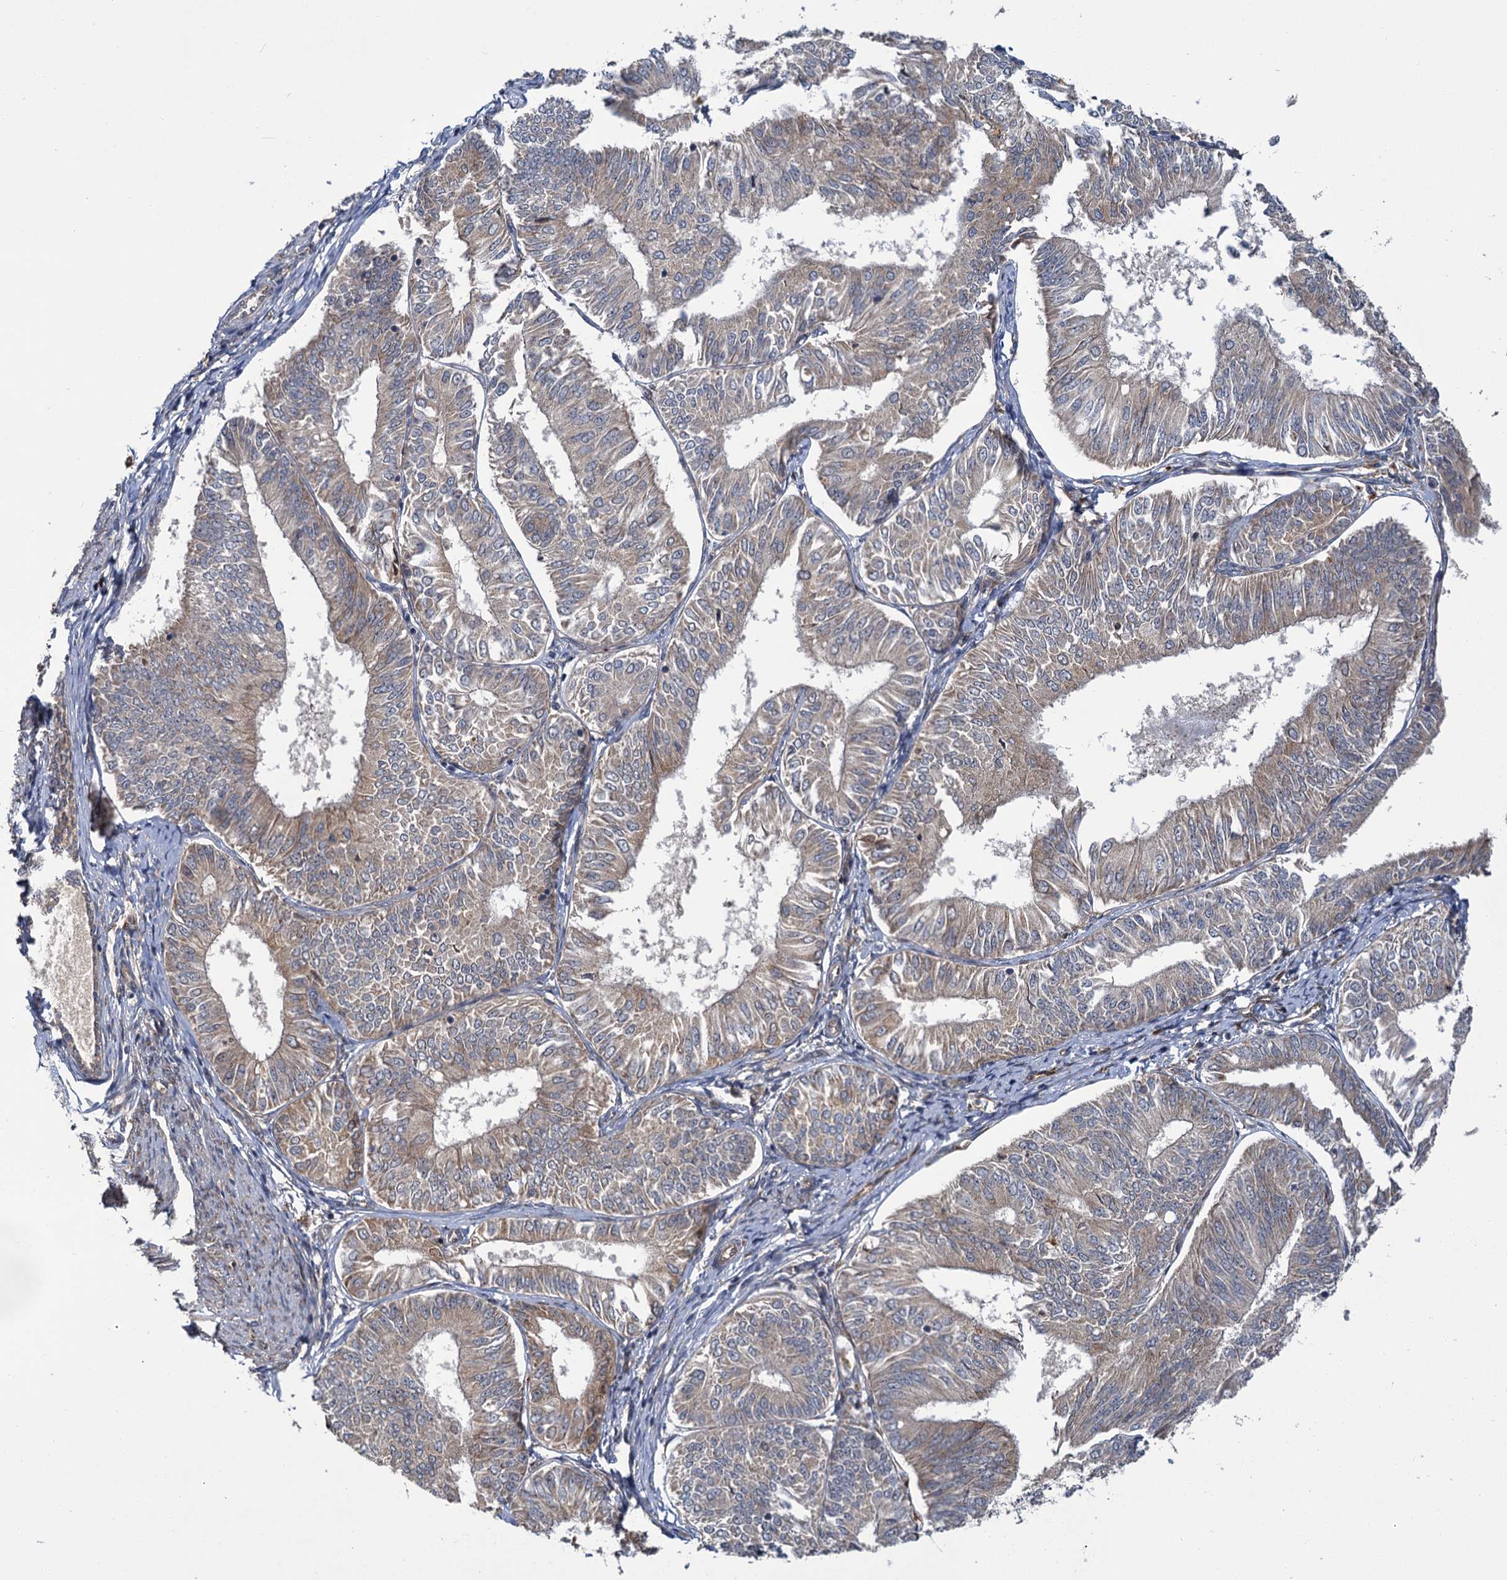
{"staining": {"intensity": "weak", "quantity": "25%-75%", "location": "cytoplasmic/membranous"}, "tissue": "endometrial cancer", "cell_type": "Tumor cells", "image_type": "cancer", "snomed": [{"axis": "morphology", "description": "Adenocarcinoma, NOS"}, {"axis": "topography", "description": "Endometrium"}], "caption": "IHC histopathology image of neoplastic tissue: human adenocarcinoma (endometrial) stained using immunohistochemistry exhibits low levels of weak protein expression localized specifically in the cytoplasmic/membranous of tumor cells, appearing as a cytoplasmic/membranous brown color.", "gene": "APBA2", "patient": {"sex": "female", "age": 58}}